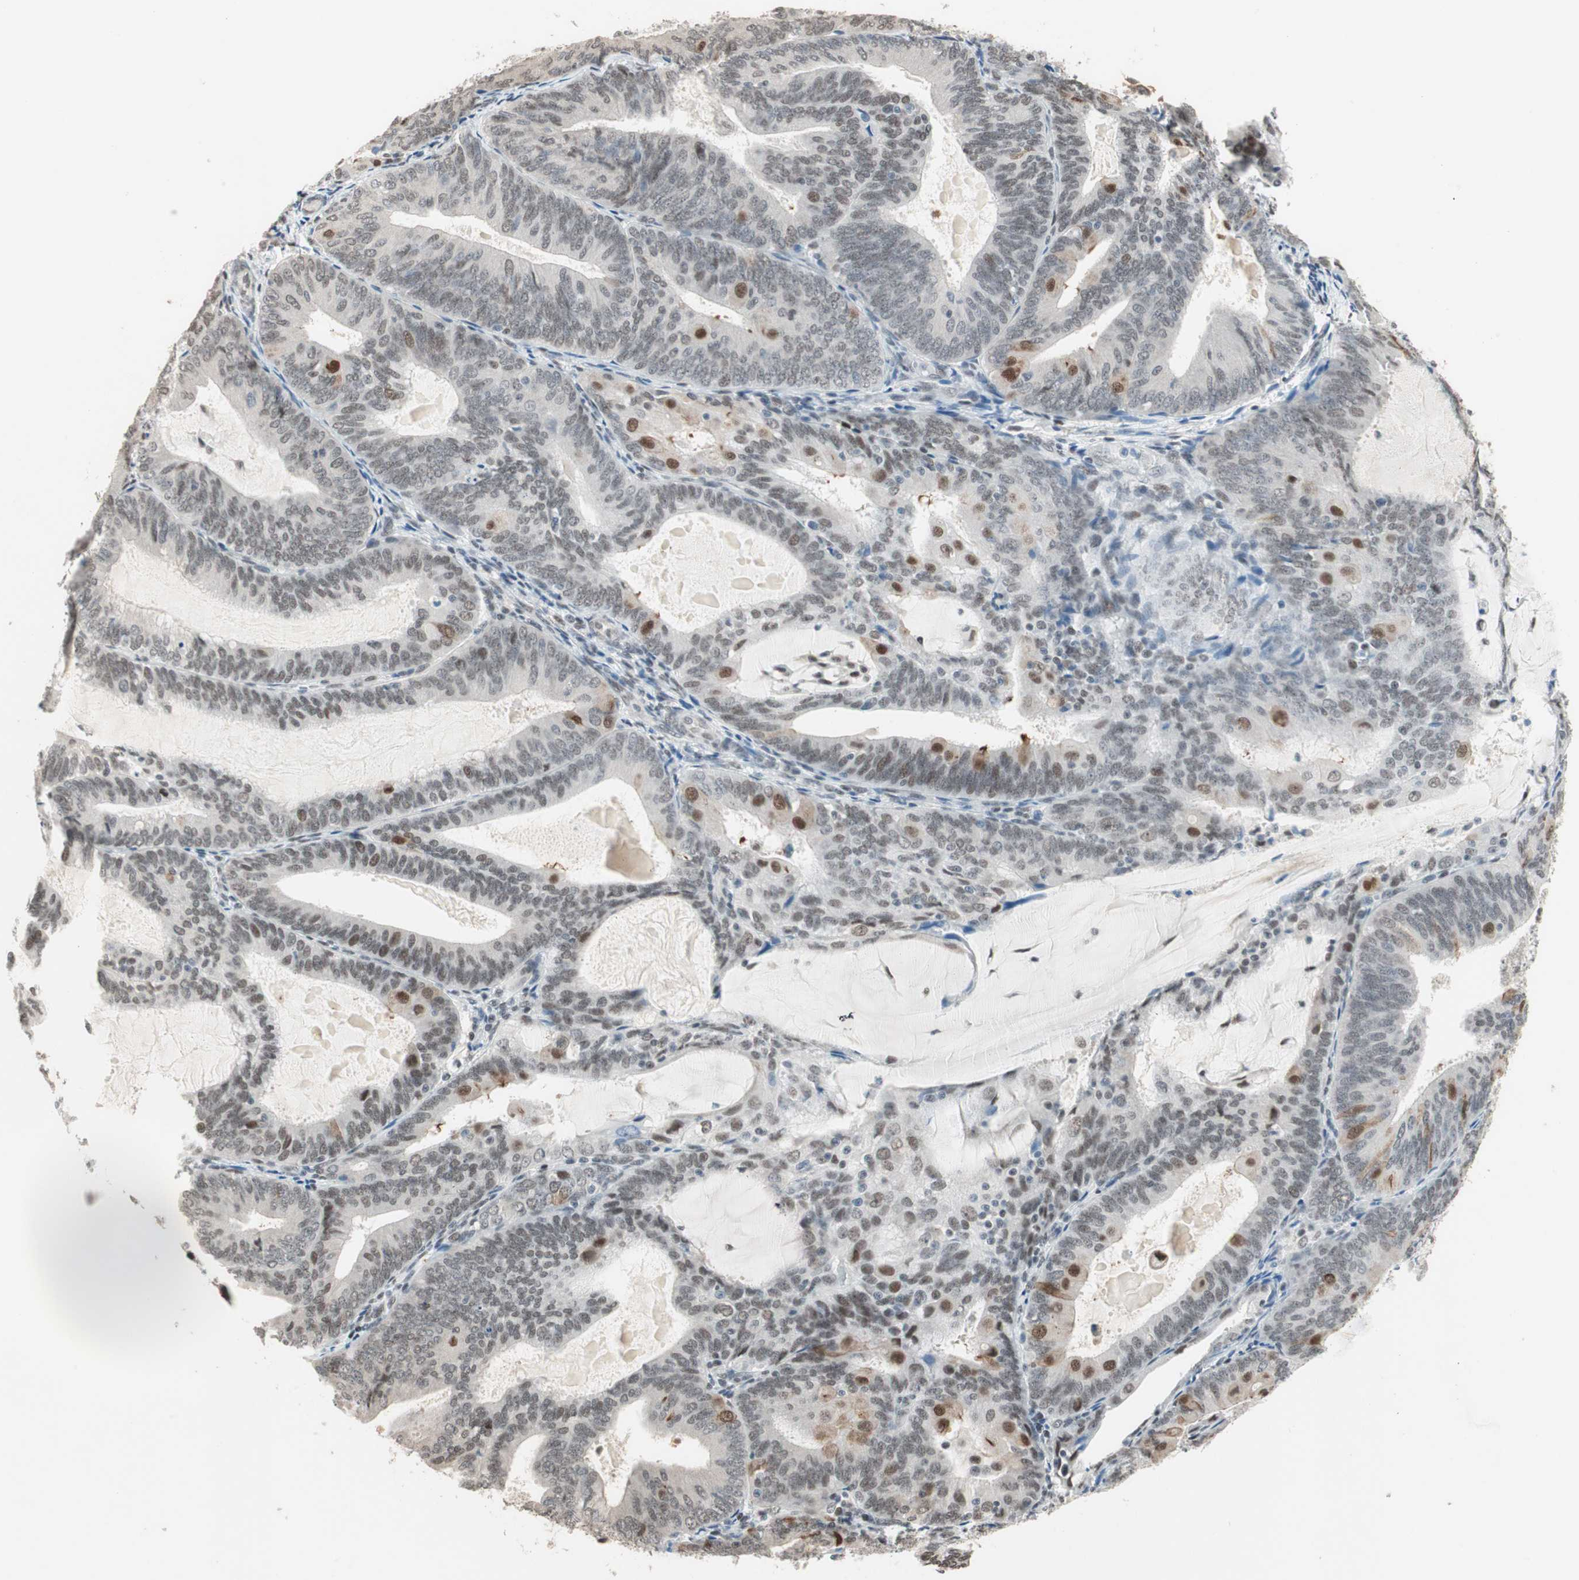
{"staining": {"intensity": "moderate", "quantity": "<25%", "location": "cytoplasmic/membranous,nuclear"}, "tissue": "endometrial cancer", "cell_type": "Tumor cells", "image_type": "cancer", "snomed": [{"axis": "morphology", "description": "Adenocarcinoma, NOS"}, {"axis": "topography", "description": "Endometrium"}], "caption": "Brown immunohistochemical staining in adenocarcinoma (endometrial) demonstrates moderate cytoplasmic/membranous and nuclear positivity in approximately <25% of tumor cells.", "gene": "ZBTB17", "patient": {"sex": "female", "age": 81}}